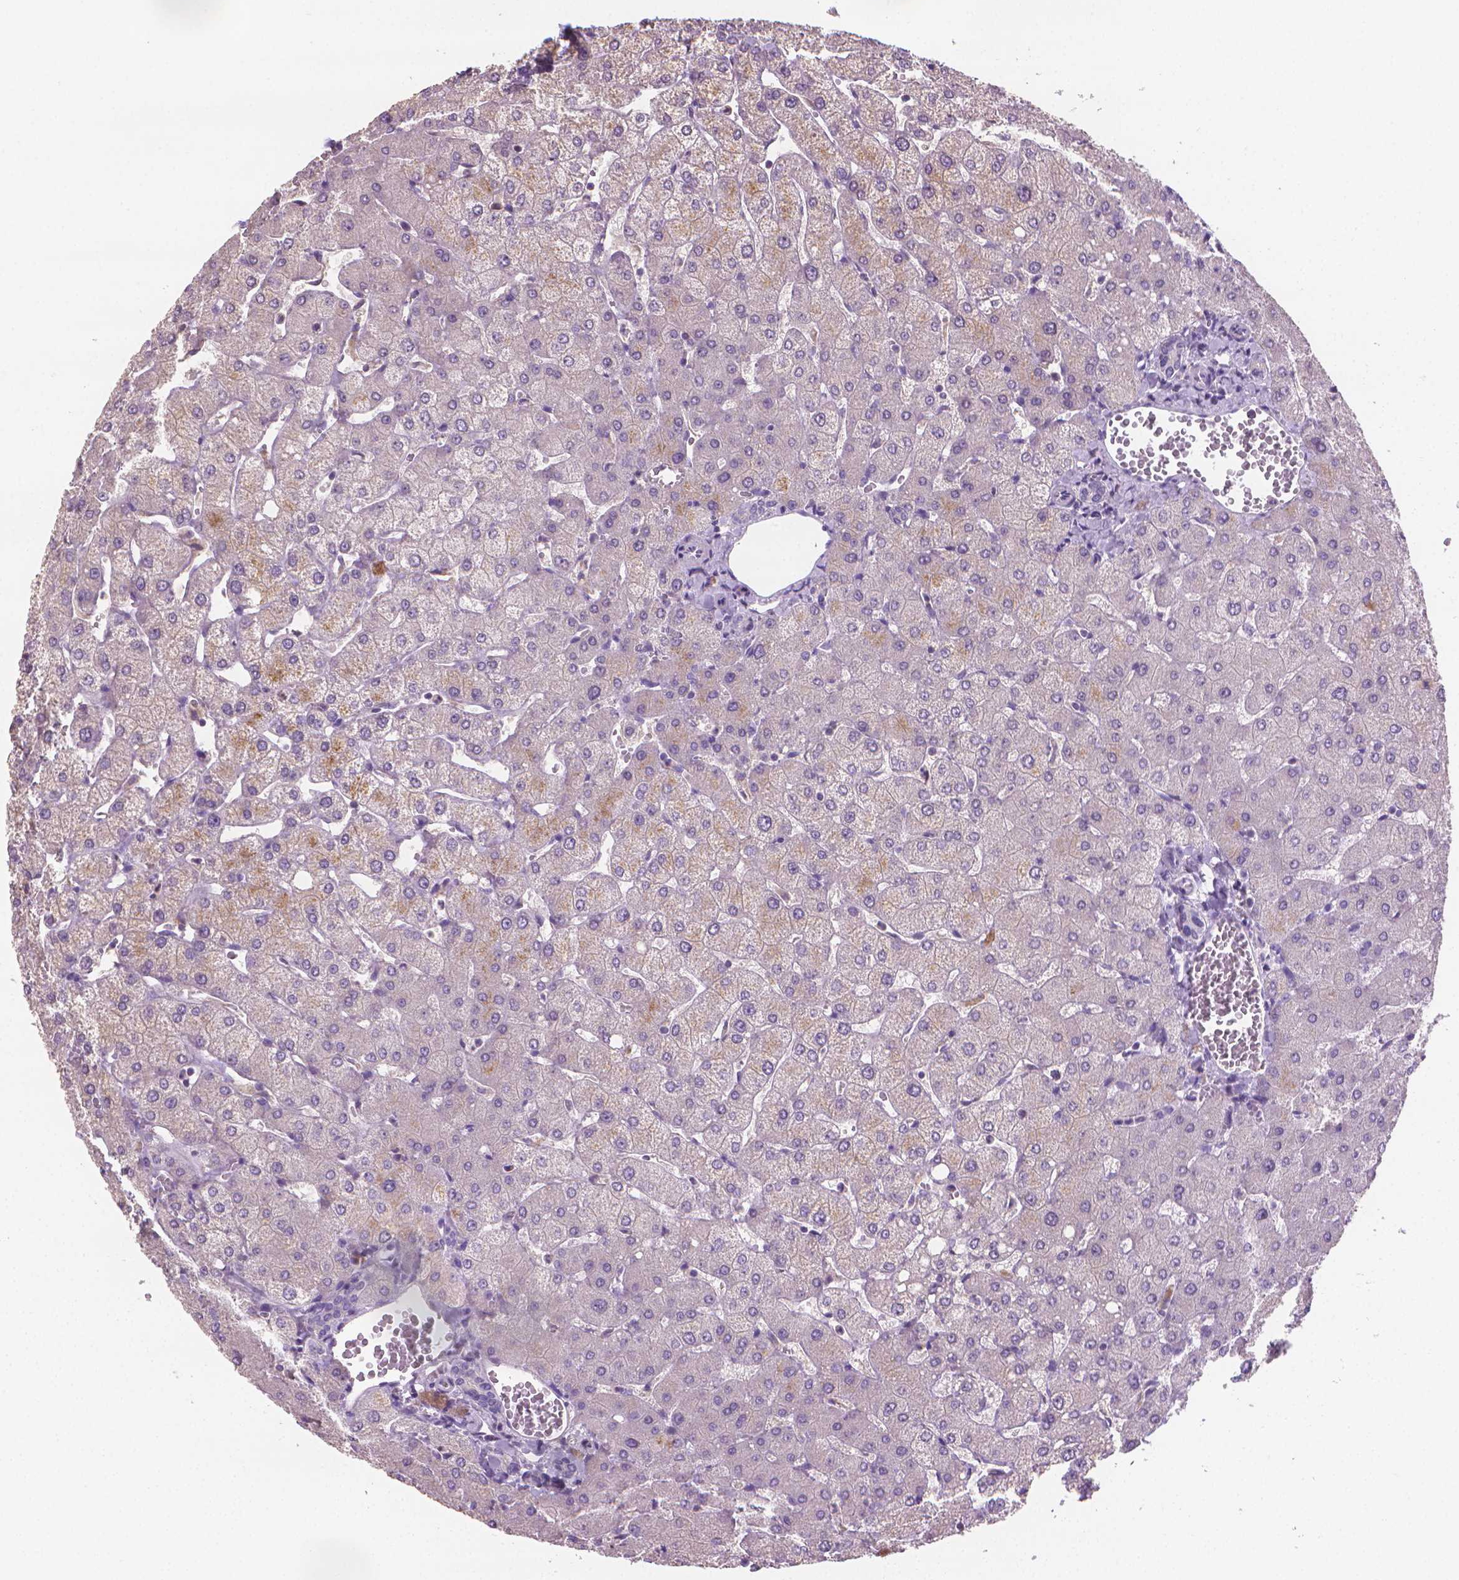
{"staining": {"intensity": "negative", "quantity": "none", "location": "none"}, "tissue": "liver", "cell_type": "Cholangiocytes", "image_type": "normal", "snomed": [{"axis": "morphology", "description": "Normal tissue, NOS"}, {"axis": "topography", "description": "Liver"}], "caption": "Protein analysis of benign liver demonstrates no significant expression in cholangiocytes.", "gene": "CATIP", "patient": {"sex": "female", "age": 54}}